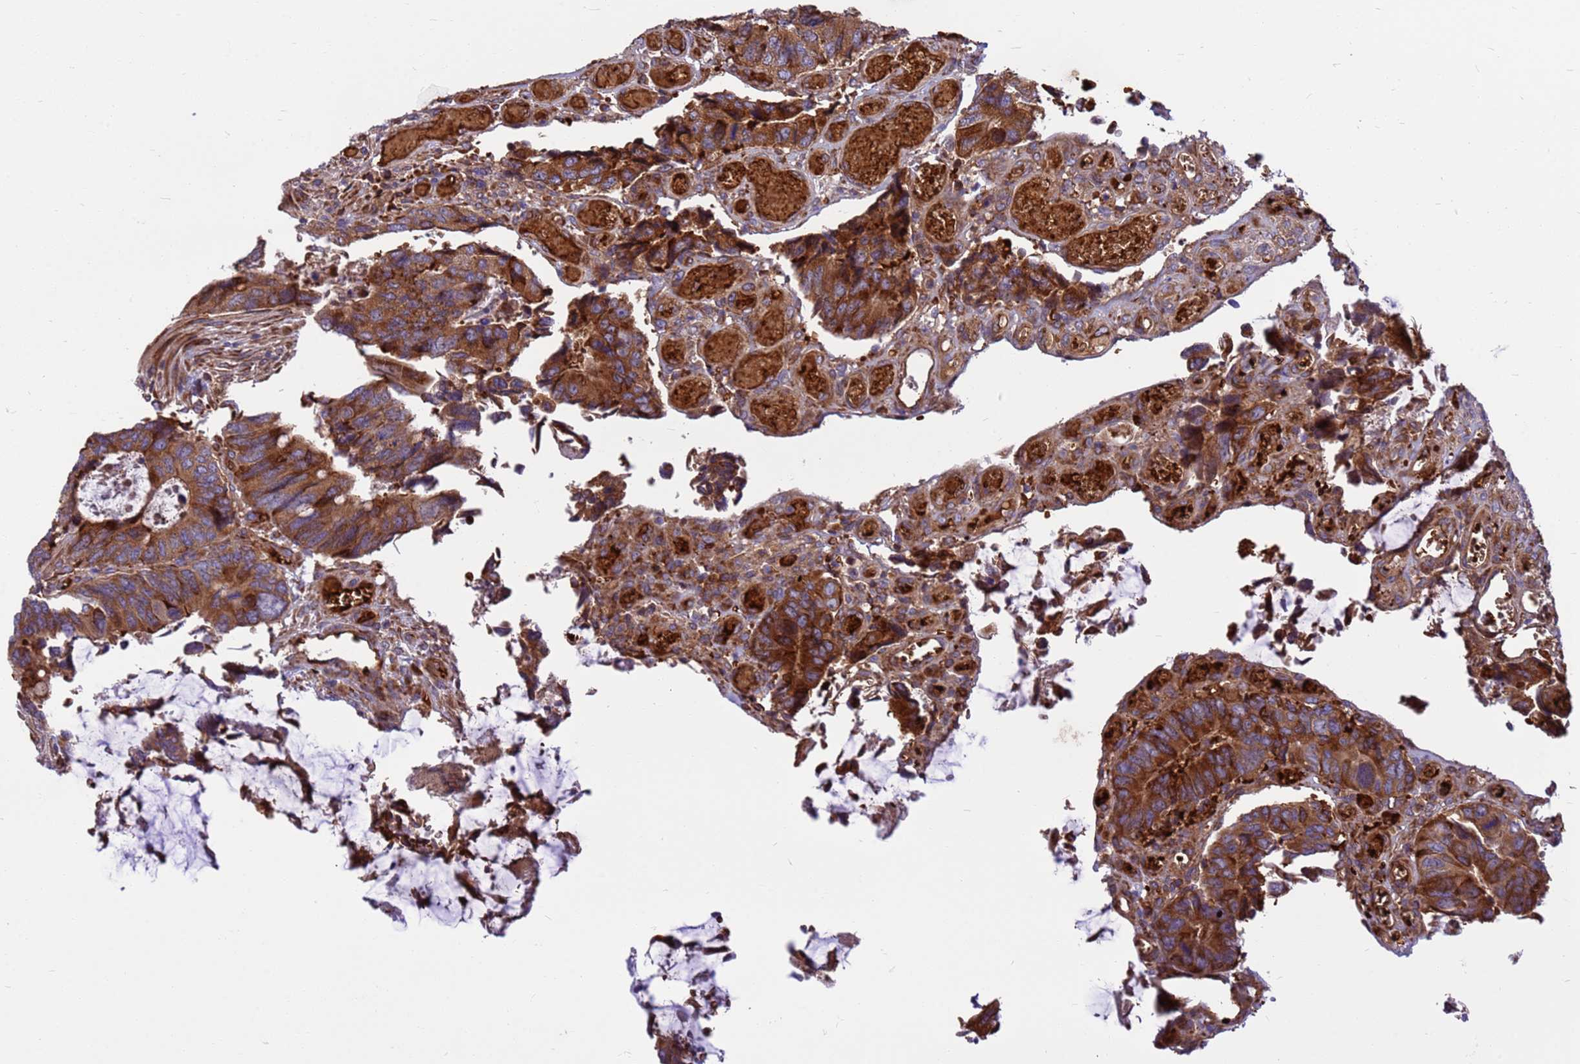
{"staining": {"intensity": "strong", "quantity": ">75%", "location": "cytoplasmic/membranous"}, "tissue": "colorectal cancer", "cell_type": "Tumor cells", "image_type": "cancer", "snomed": [{"axis": "morphology", "description": "Adenocarcinoma, NOS"}, {"axis": "topography", "description": "Colon"}], "caption": "Protein positivity by immunohistochemistry (IHC) reveals strong cytoplasmic/membranous positivity in about >75% of tumor cells in colorectal cancer (adenocarcinoma).", "gene": "ZNF669", "patient": {"sex": "male", "age": 87}}